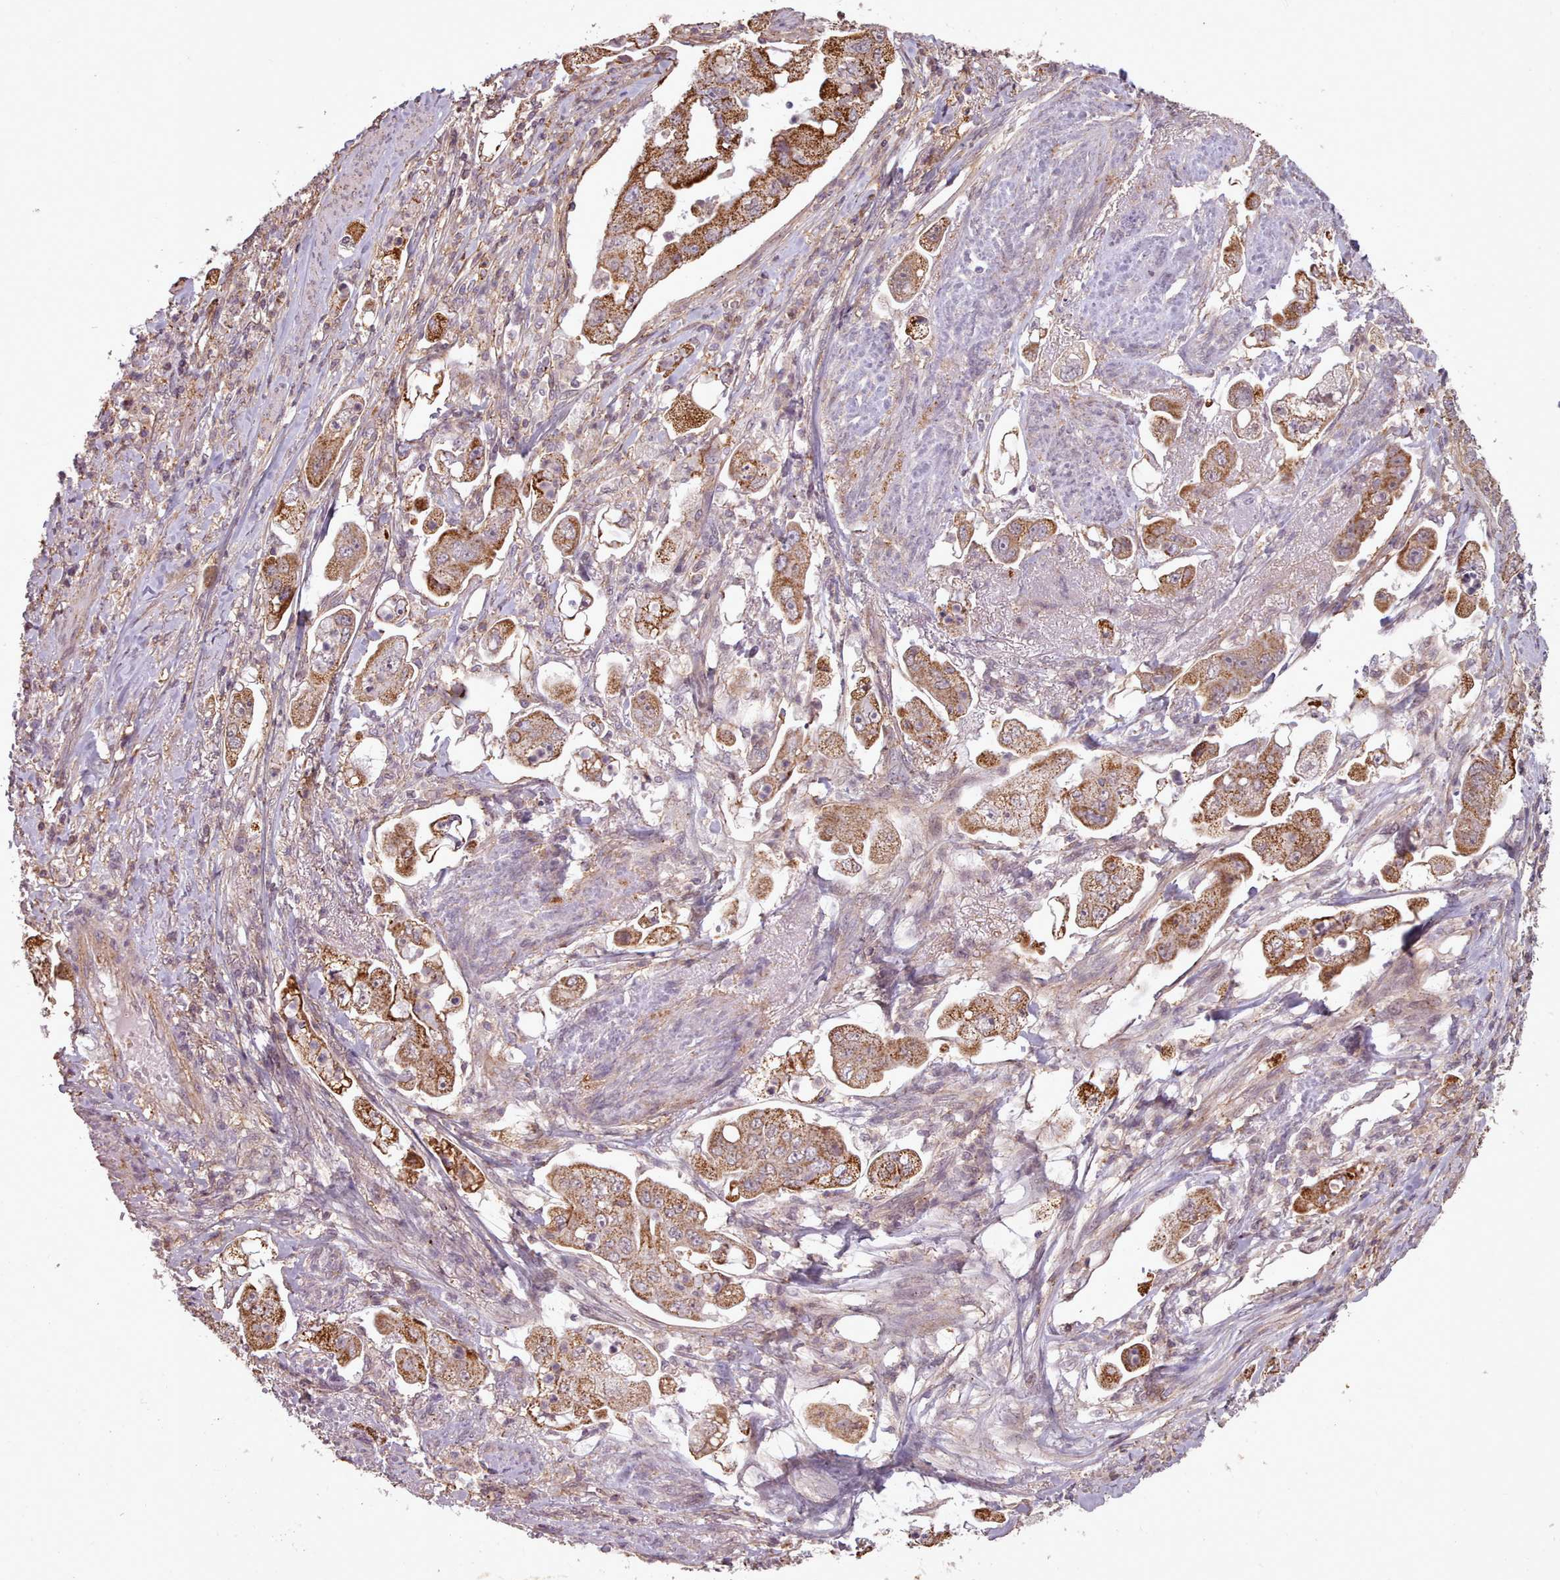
{"staining": {"intensity": "strong", "quantity": ">75%", "location": "cytoplasmic/membranous"}, "tissue": "stomach cancer", "cell_type": "Tumor cells", "image_type": "cancer", "snomed": [{"axis": "morphology", "description": "Adenocarcinoma, NOS"}, {"axis": "topography", "description": "Stomach"}], "caption": "There is high levels of strong cytoplasmic/membranous positivity in tumor cells of stomach cancer, as demonstrated by immunohistochemical staining (brown color).", "gene": "ZMYM4", "patient": {"sex": "male", "age": 62}}